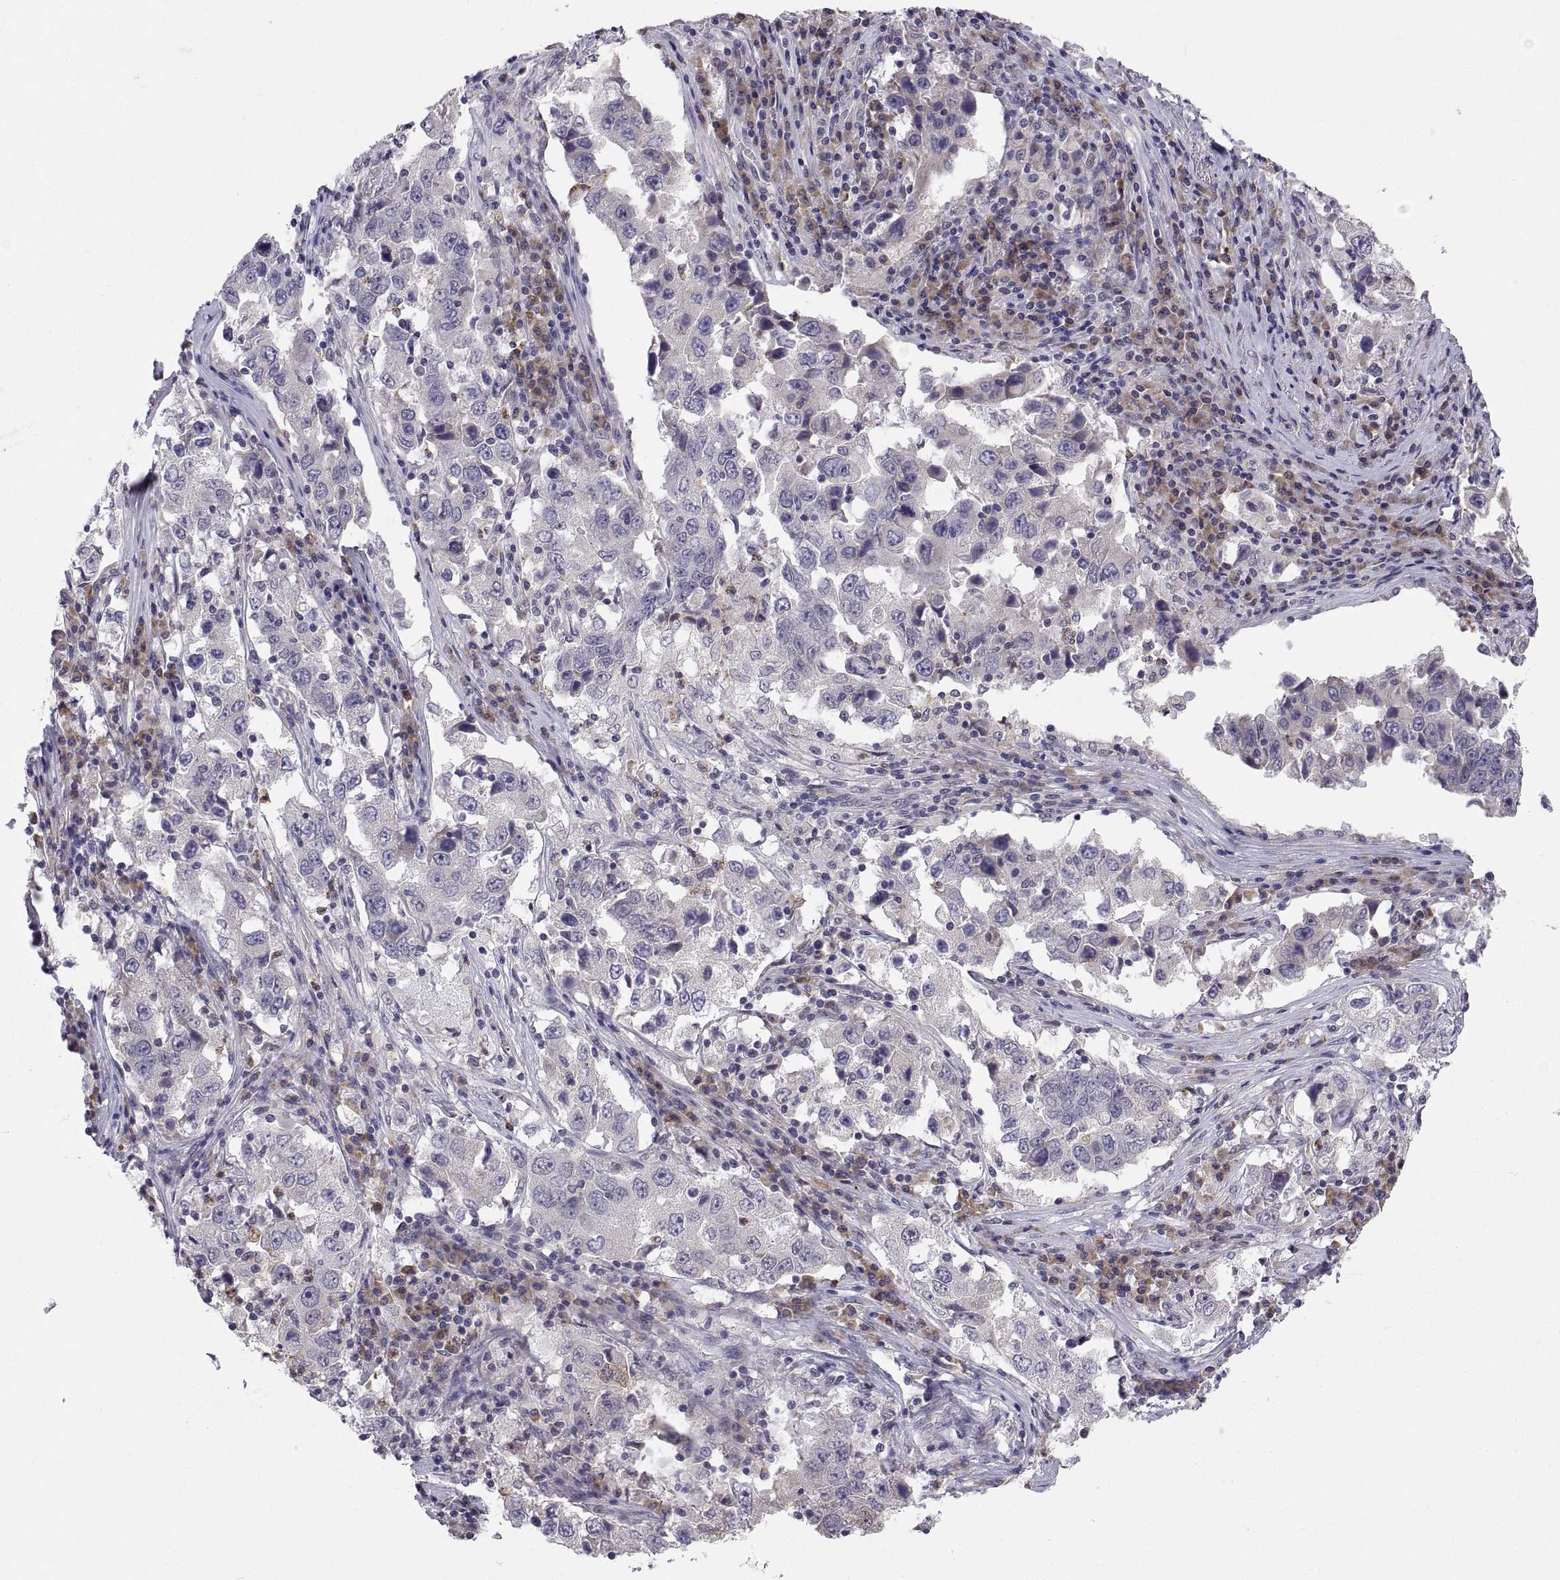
{"staining": {"intensity": "negative", "quantity": "none", "location": "none"}, "tissue": "lung cancer", "cell_type": "Tumor cells", "image_type": "cancer", "snomed": [{"axis": "morphology", "description": "Adenocarcinoma, NOS"}, {"axis": "topography", "description": "Lung"}], "caption": "The immunohistochemistry (IHC) micrograph has no significant expression in tumor cells of lung adenocarcinoma tissue.", "gene": "PKP1", "patient": {"sex": "male", "age": 73}}